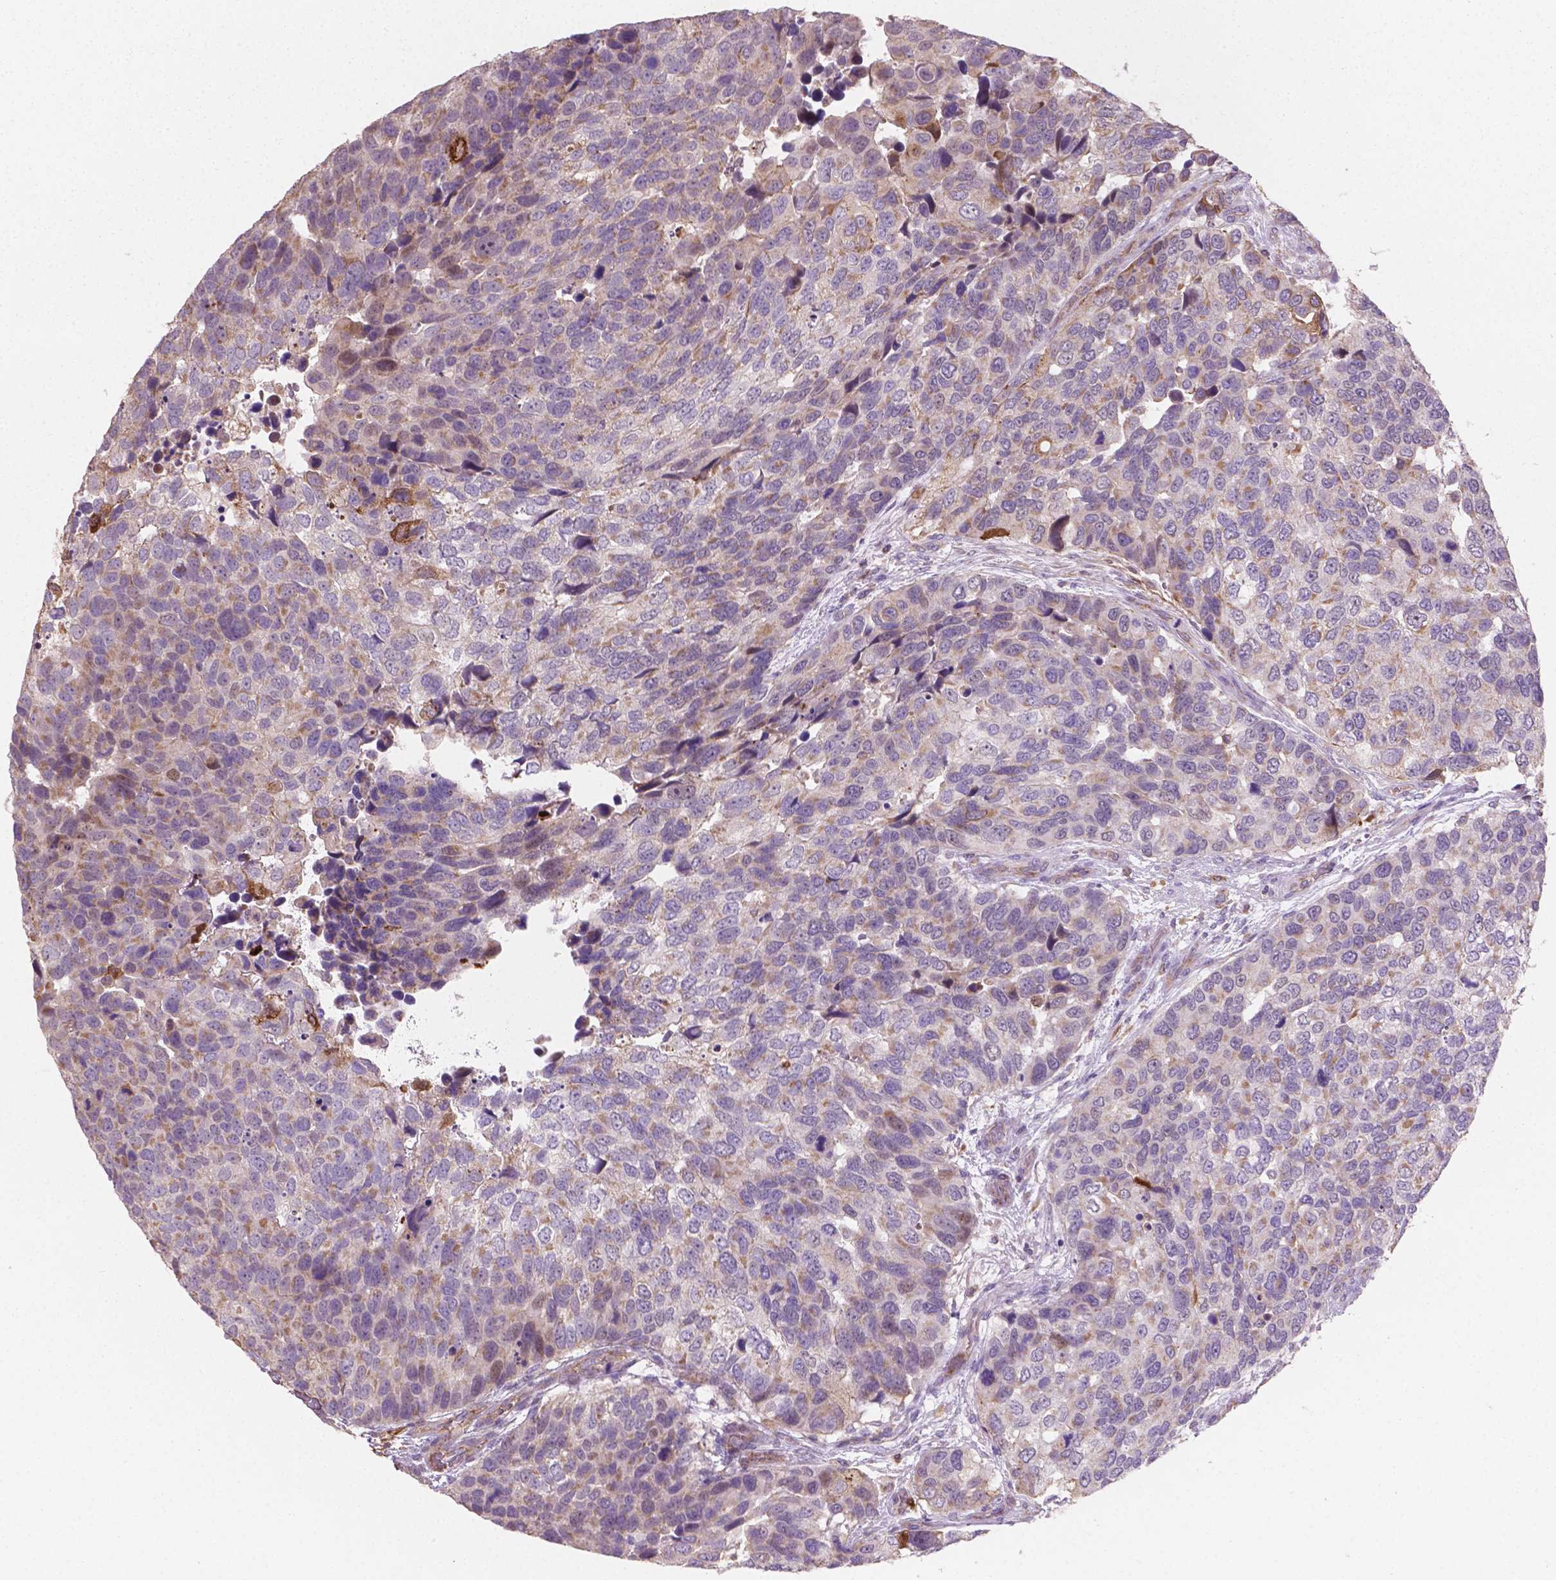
{"staining": {"intensity": "moderate", "quantity": "<25%", "location": "cytoplasmic/membranous"}, "tissue": "urothelial cancer", "cell_type": "Tumor cells", "image_type": "cancer", "snomed": [{"axis": "morphology", "description": "Urothelial carcinoma, High grade"}, {"axis": "topography", "description": "Urinary bladder"}], "caption": "High-grade urothelial carcinoma was stained to show a protein in brown. There is low levels of moderate cytoplasmic/membranous staining in approximately <25% of tumor cells.", "gene": "TCAF1", "patient": {"sex": "male", "age": 60}}